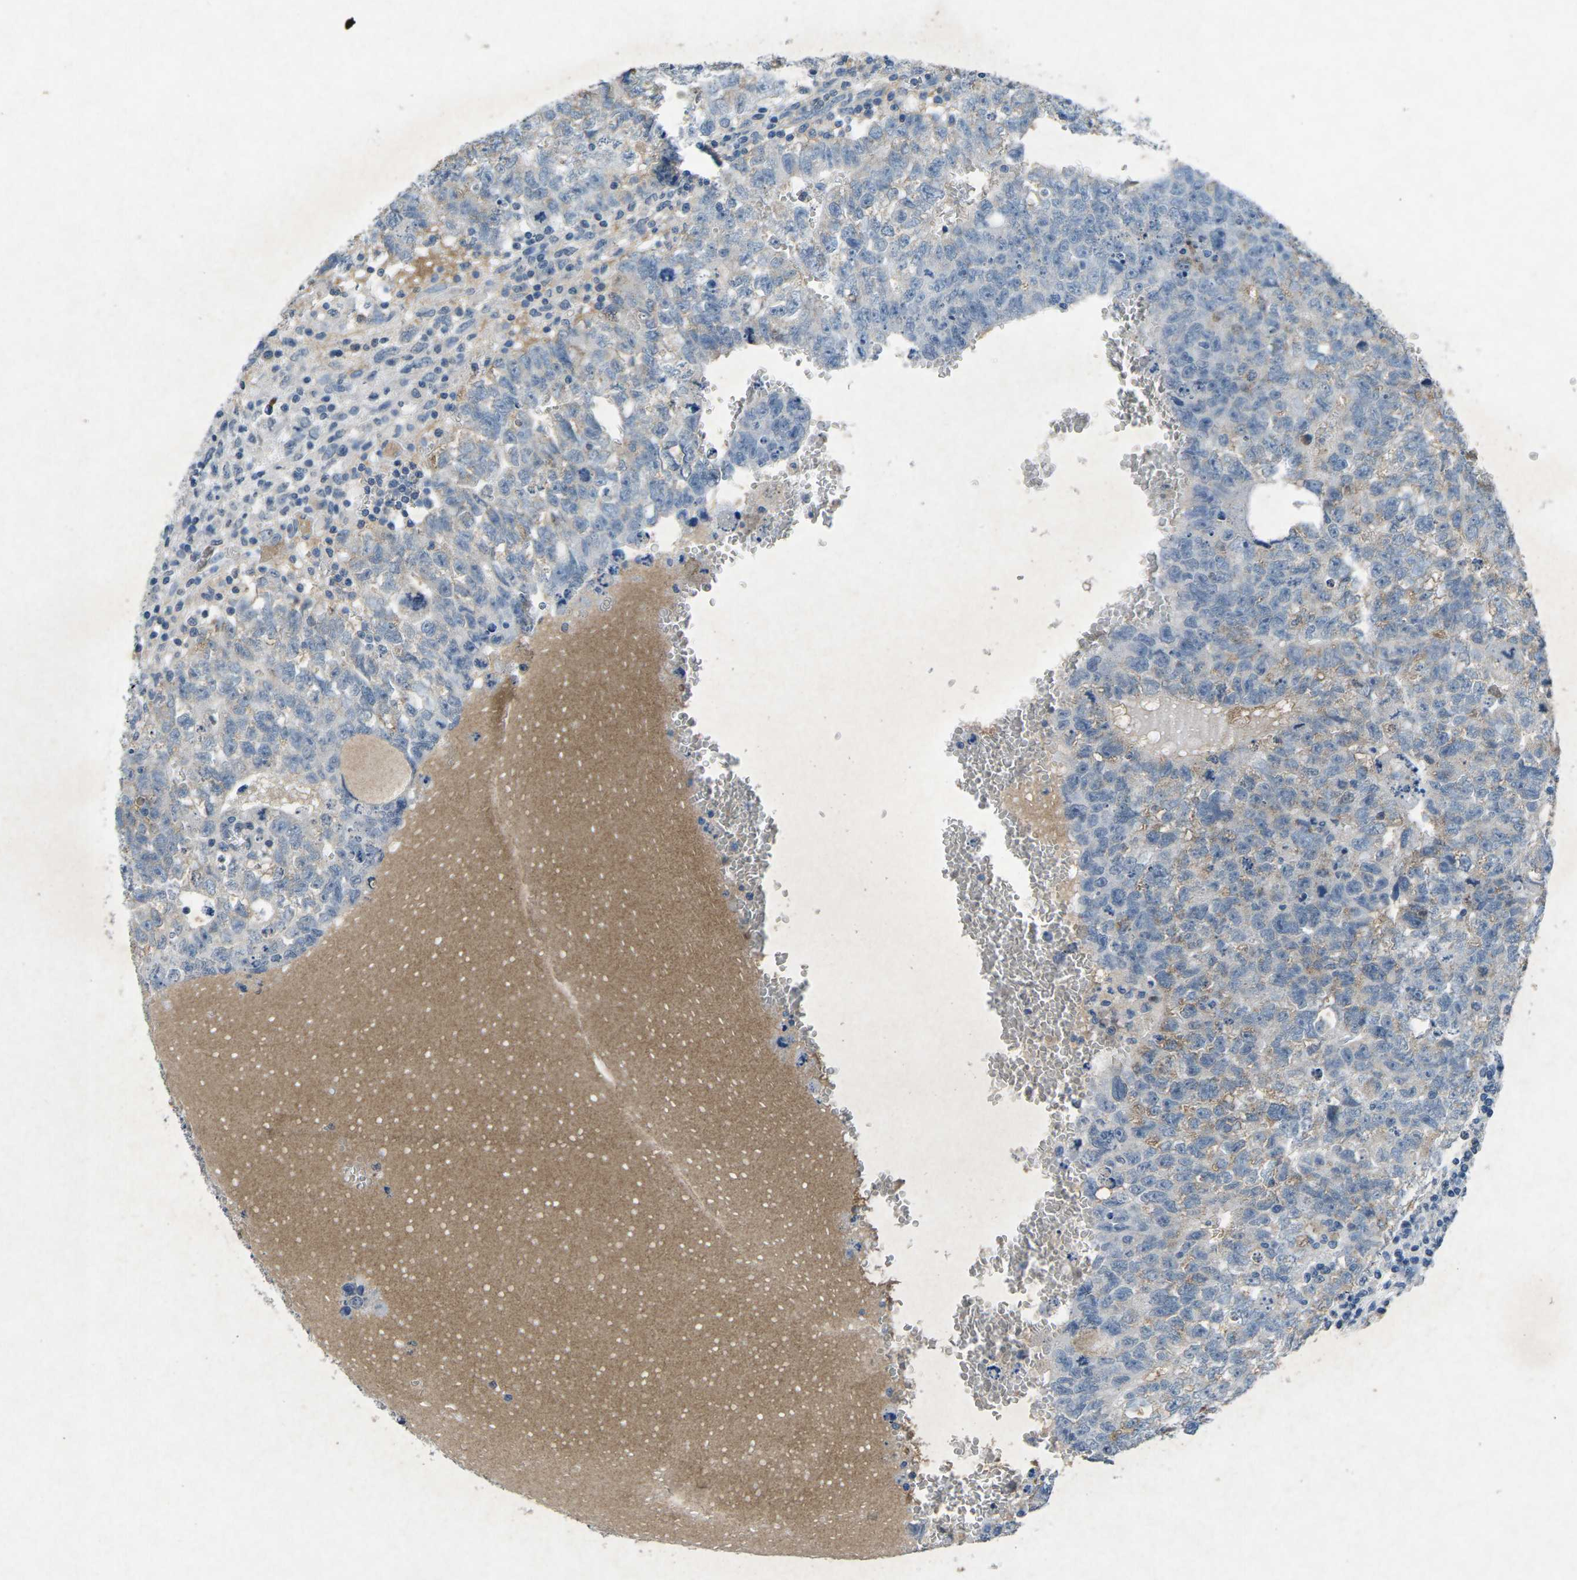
{"staining": {"intensity": "weak", "quantity": "<25%", "location": "cytoplasmic/membranous"}, "tissue": "testis cancer", "cell_type": "Tumor cells", "image_type": "cancer", "snomed": [{"axis": "morphology", "description": "Seminoma, NOS"}, {"axis": "morphology", "description": "Carcinoma, Embryonal, NOS"}, {"axis": "topography", "description": "Testis"}], "caption": "Immunohistochemistry (IHC) image of neoplastic tissue: human seminoma (testis) stained with DAB displays no significant protein expression in tumor cells.", "gene": "PLG", "patient": {"sex": "male", "age": 38}}